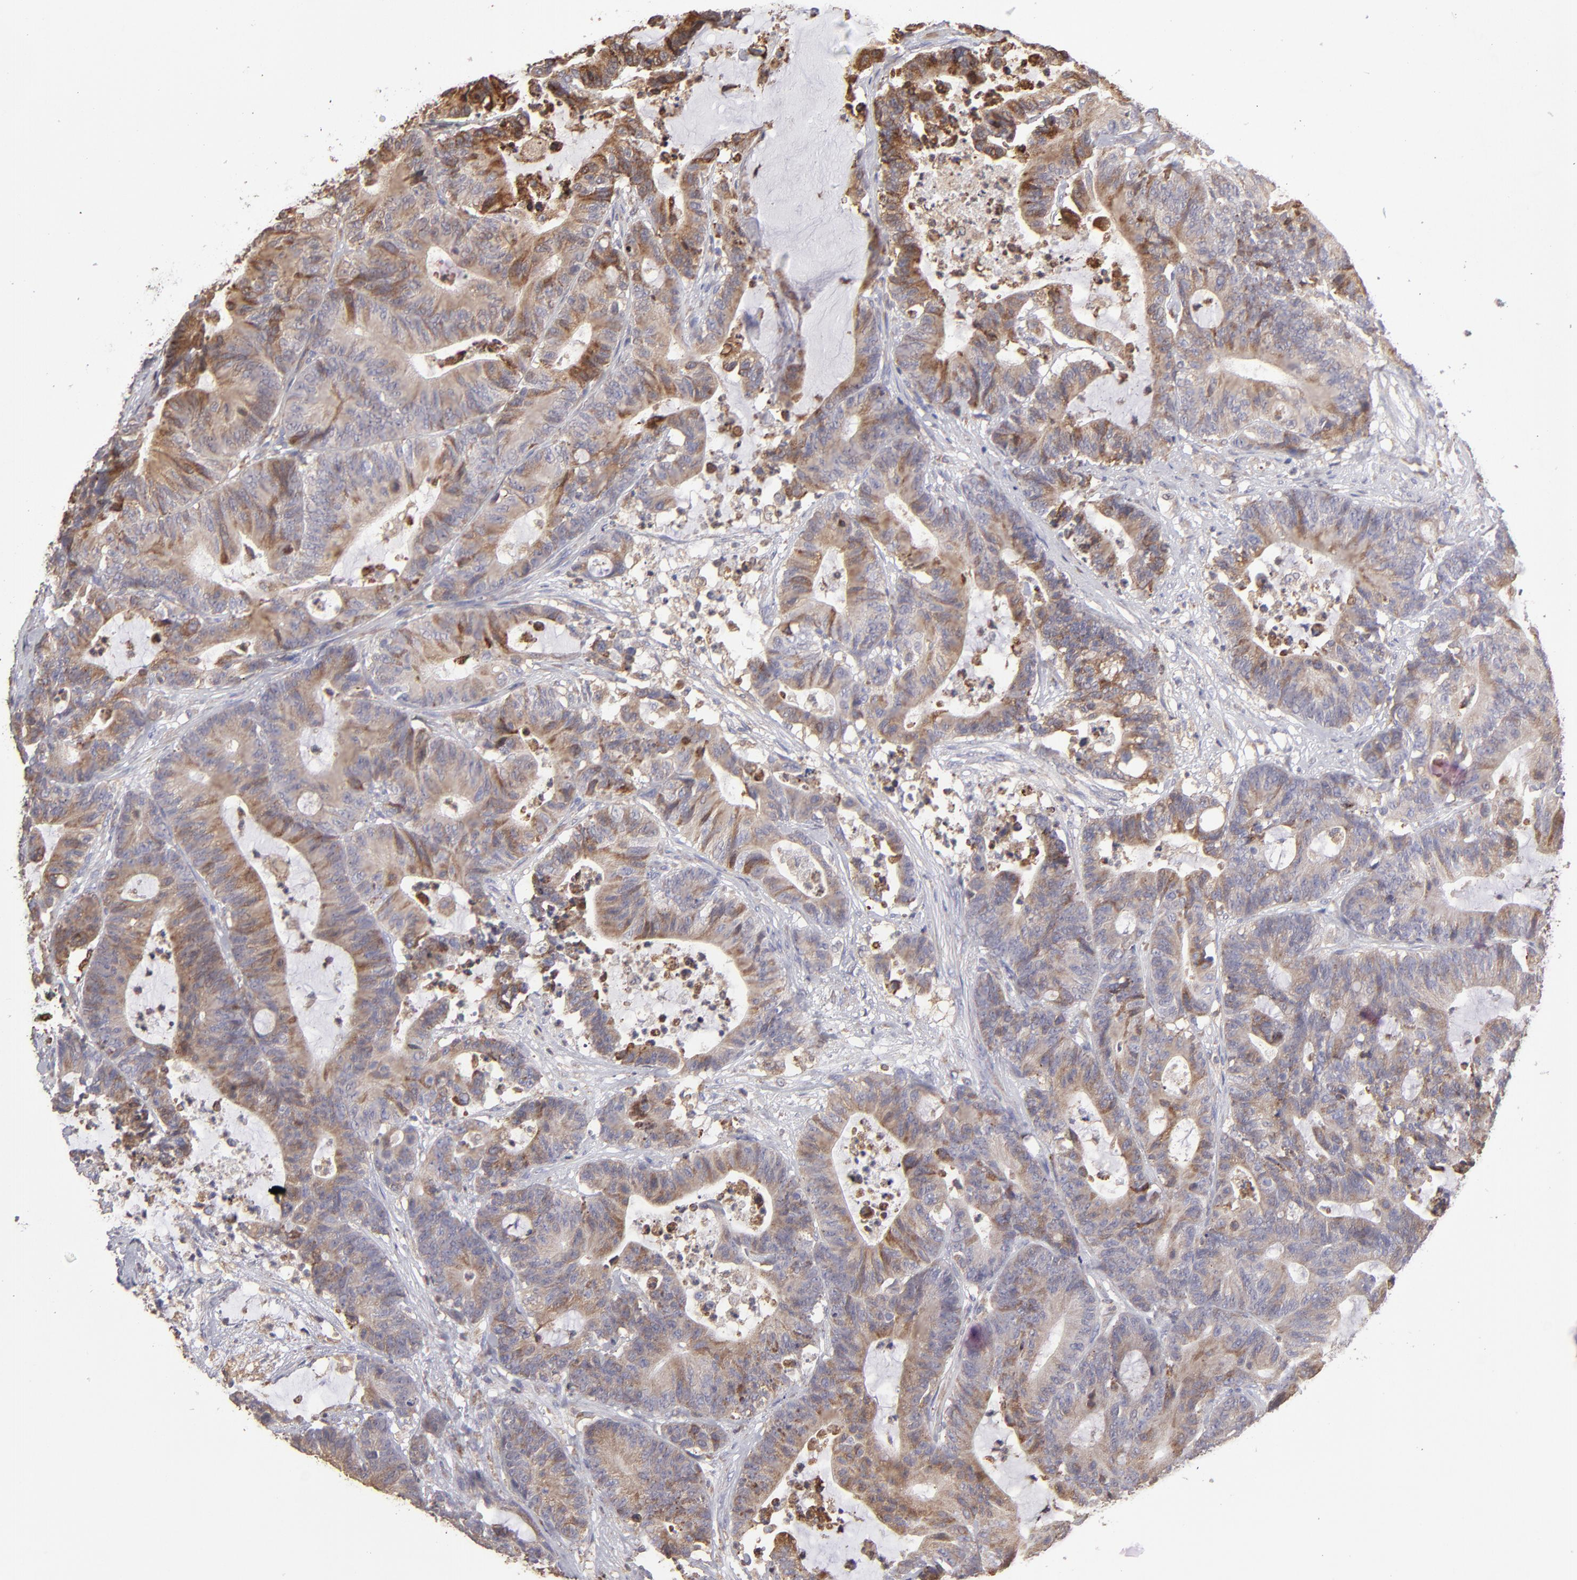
{"staining": {"intensity": "moderate", "quantity": ">75%", "location": "cytoplasmic/membranous"}, "tissue": "colorectal cancer", "cell_type": "Tumor cells", "image_type": "cancer", "snomed": [{"axis": "morphology", "description": "Adenocarcinoma, NOS"}, {"axis": "topography", "description": "Colon"}], "caption": "Immunohistochemical staining of human adenocarcinoma (colorectal) demonstrates medium levels of moderate cytoplasmic/membranous positivity in about >75% of tumor cells.", "gene": "CALR", "patient": {"sex": "female", "age": 84}}